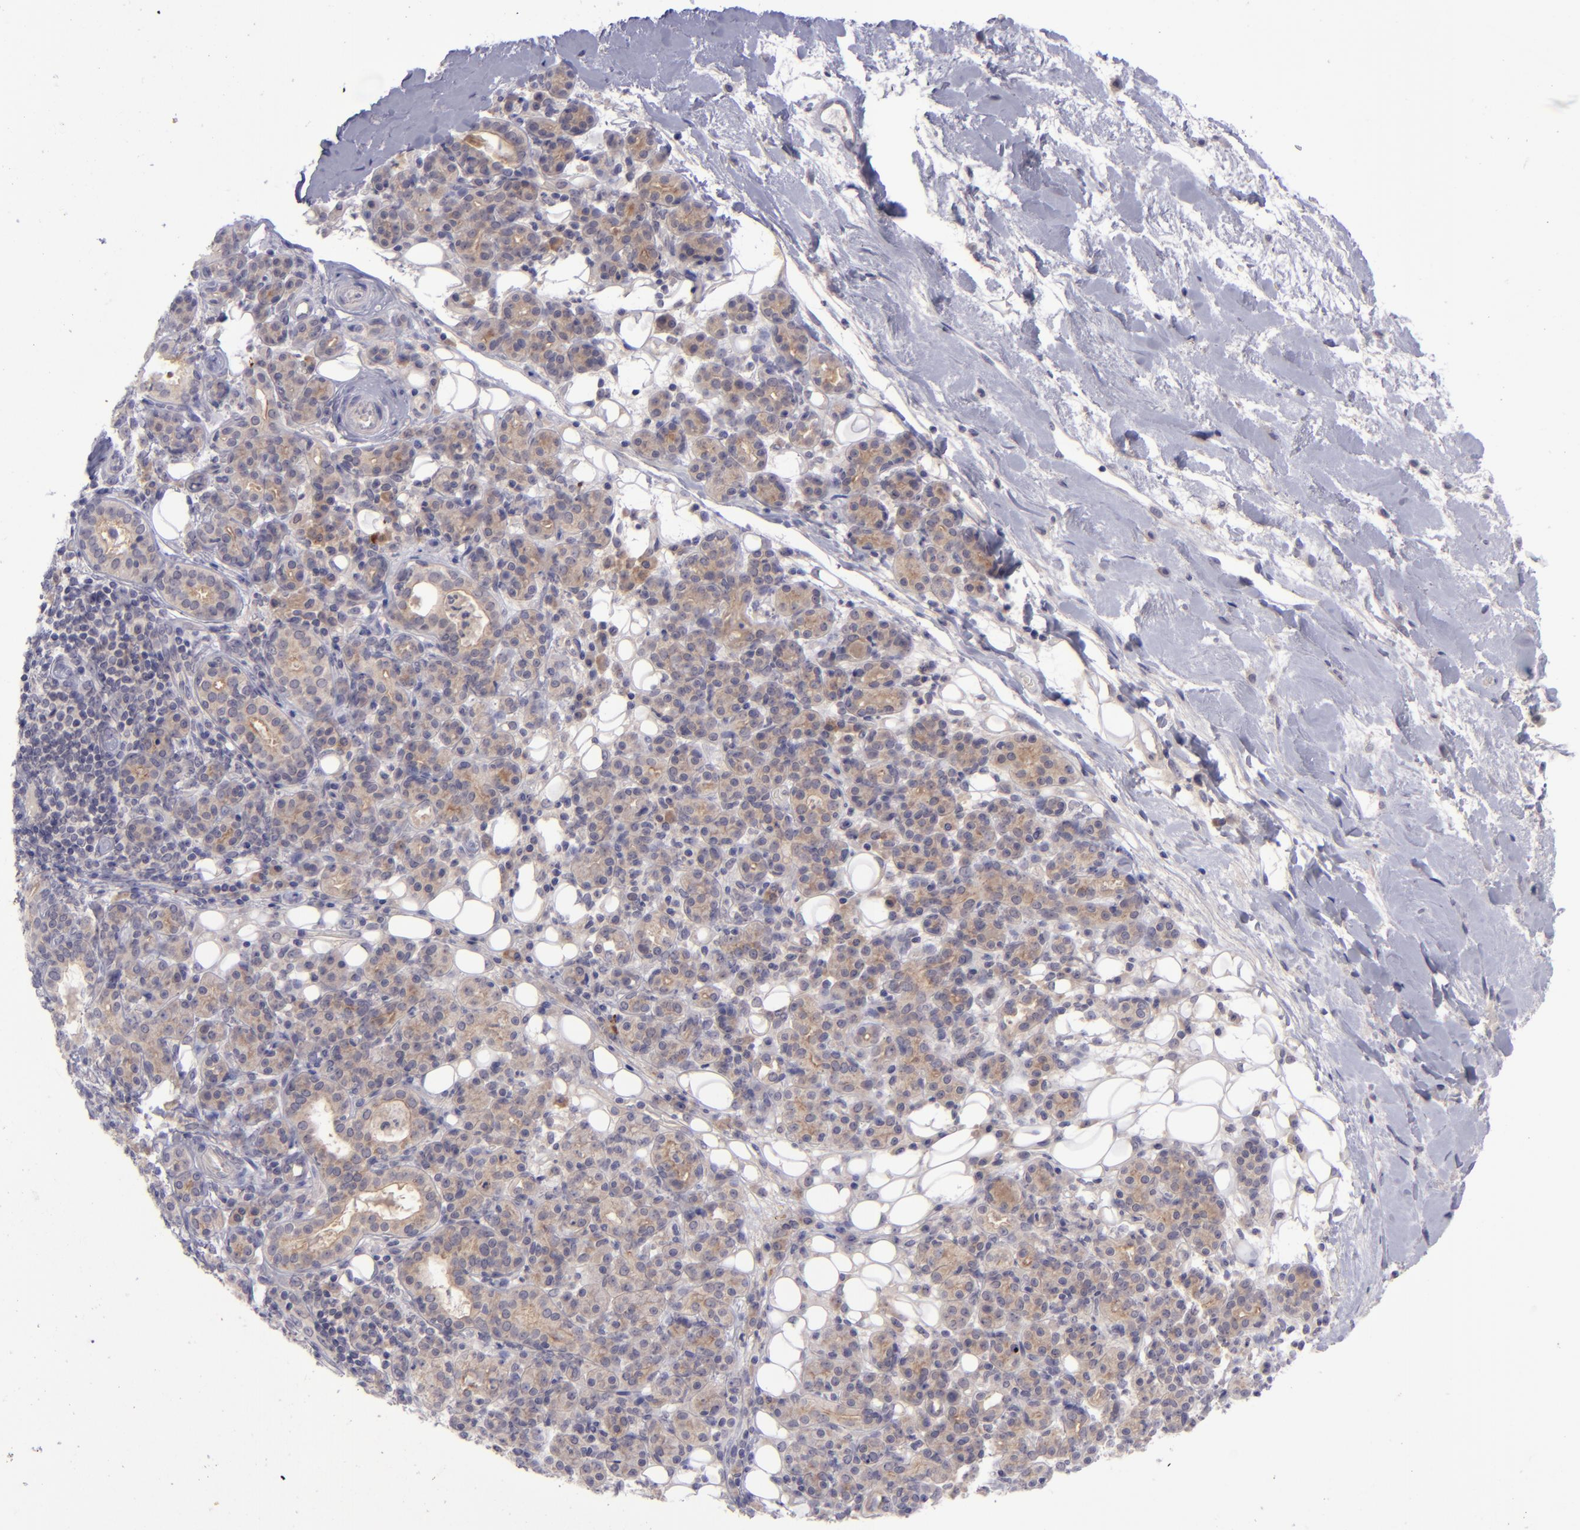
{"staining": {"intensity": "weak", "quantity": "25%-75%", "location": "cytoplasmic/membranous"}, "tissue": "skin cancer", "cell_type": "Tumor cells", "image_type": "cancer", "snomed": [{"axis": "morphology", "description": "Squamous cell carcinoma, NOS"}, {"axis": "topography", "description": "Skin"}], "caption": "Tumor cells exhibit weak cytoplasmic/membranous staining in approximately 25%-75% of cells in skin cancer. The staining was performed using DAB (3,3'-diaminobenzidine) to visualize the protein expression in brown, while the nuclei were stained in blue with hematoxylin (Magnification: 20x).", "gene": "EVPL", "patient": {"sex": "male", "age": 84}}